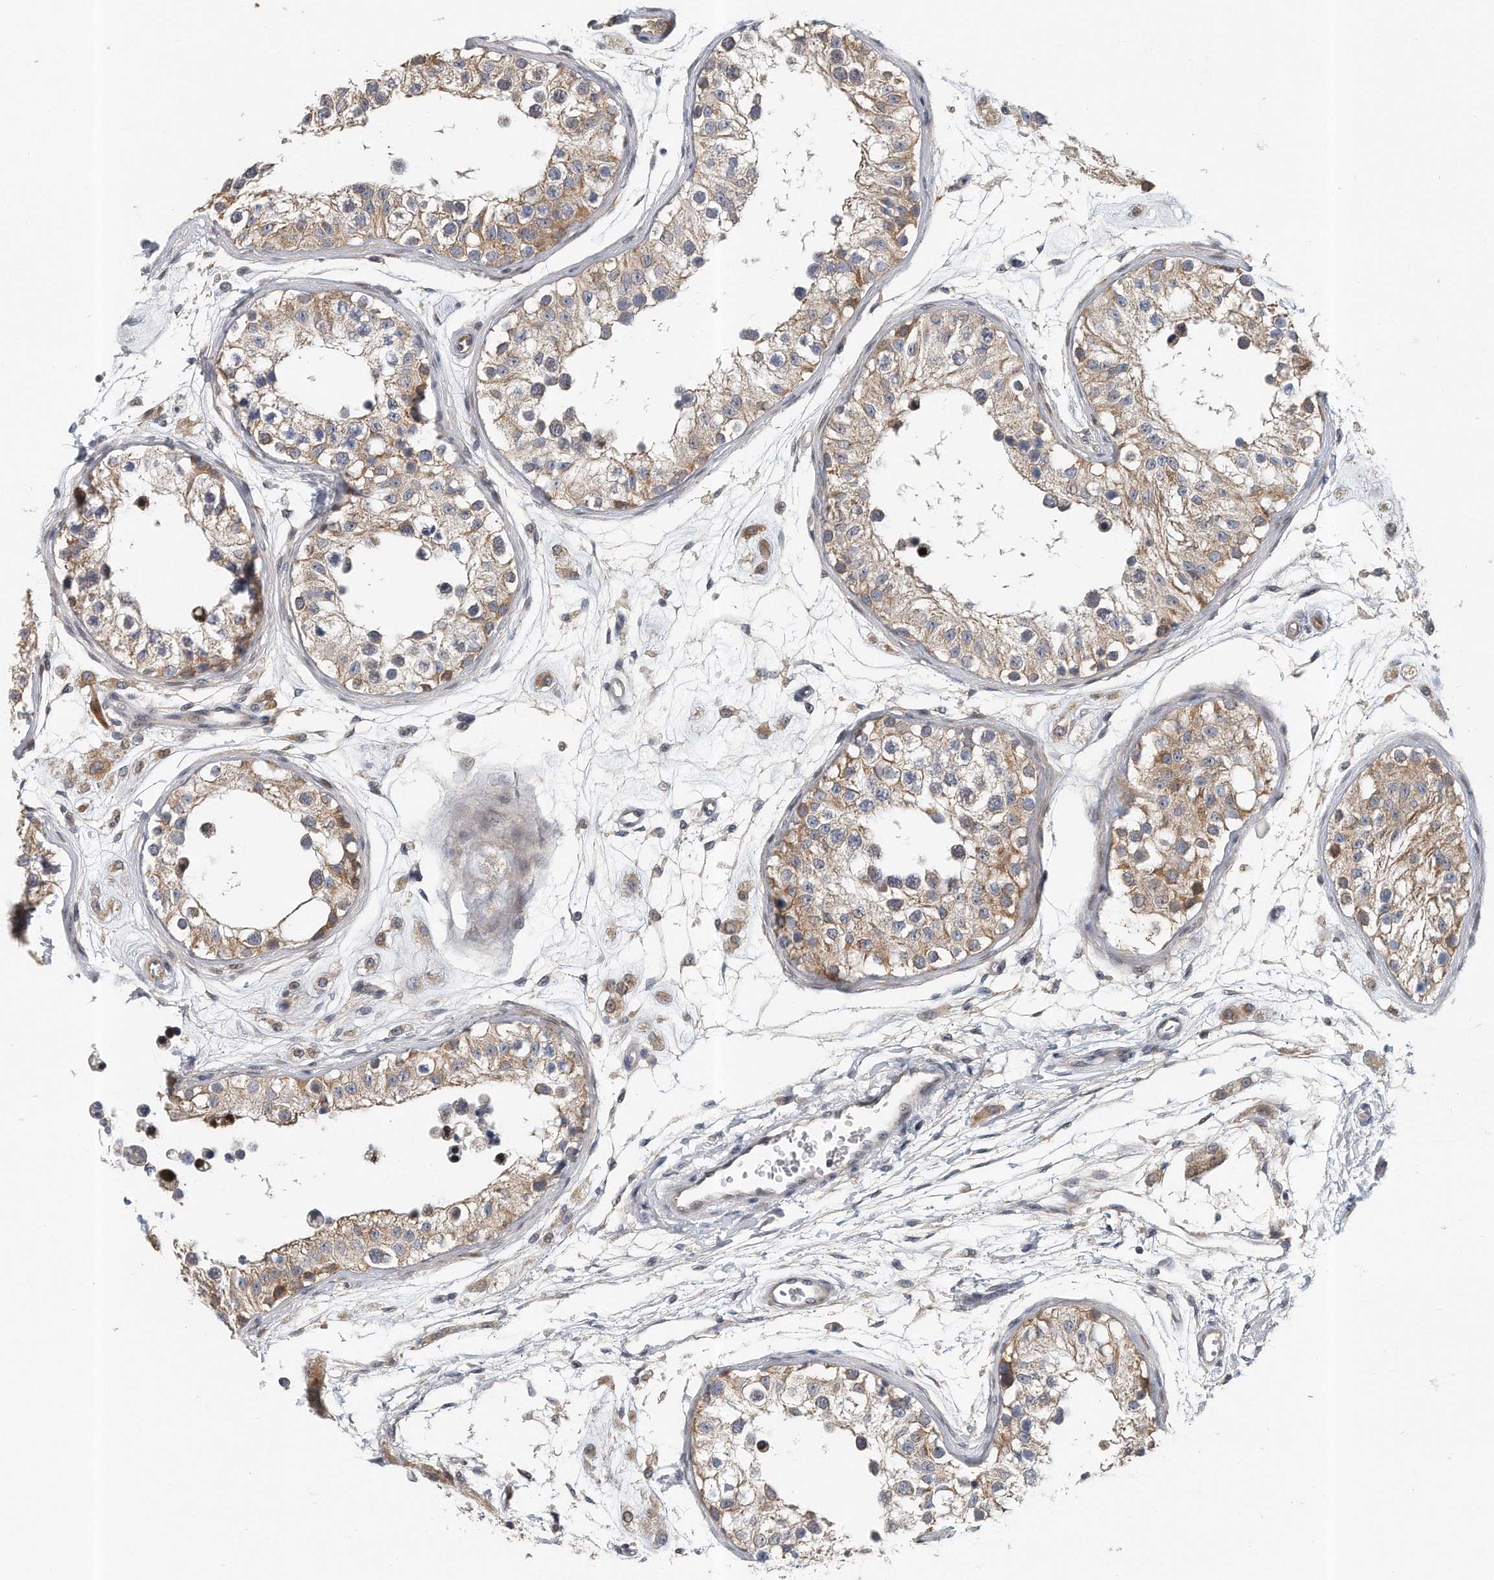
{"staining": {"intensity": "moderate", "quantity": "25%-75%", "location": "cytoplasmic/membranous"}, "tissue": "testis", "cell_type": "Cells in seminiferous ducts", "image_type": "normal", "snomed": [{"axis": "morphology", "description": "Normal tissue, NOS"}, {"axis": "morphology", "description": "Adenocarcinoma, metastatic, NOS"}, {"axis": "topography", "description": "Testis"}], "caption": "Immunohistochemical staining of normal testis demonstrates 25%-75% levels of moderate cytoplasmic/membranous protein expression in about 25%-75% of cells in seminiferous ducts. (DAB (3,3'-diaminobenzidine) = brown stain, brightfield microscopy at high magnification).", "gene": "PCDH8", "patient": {"sex": "male", "age": 26}}